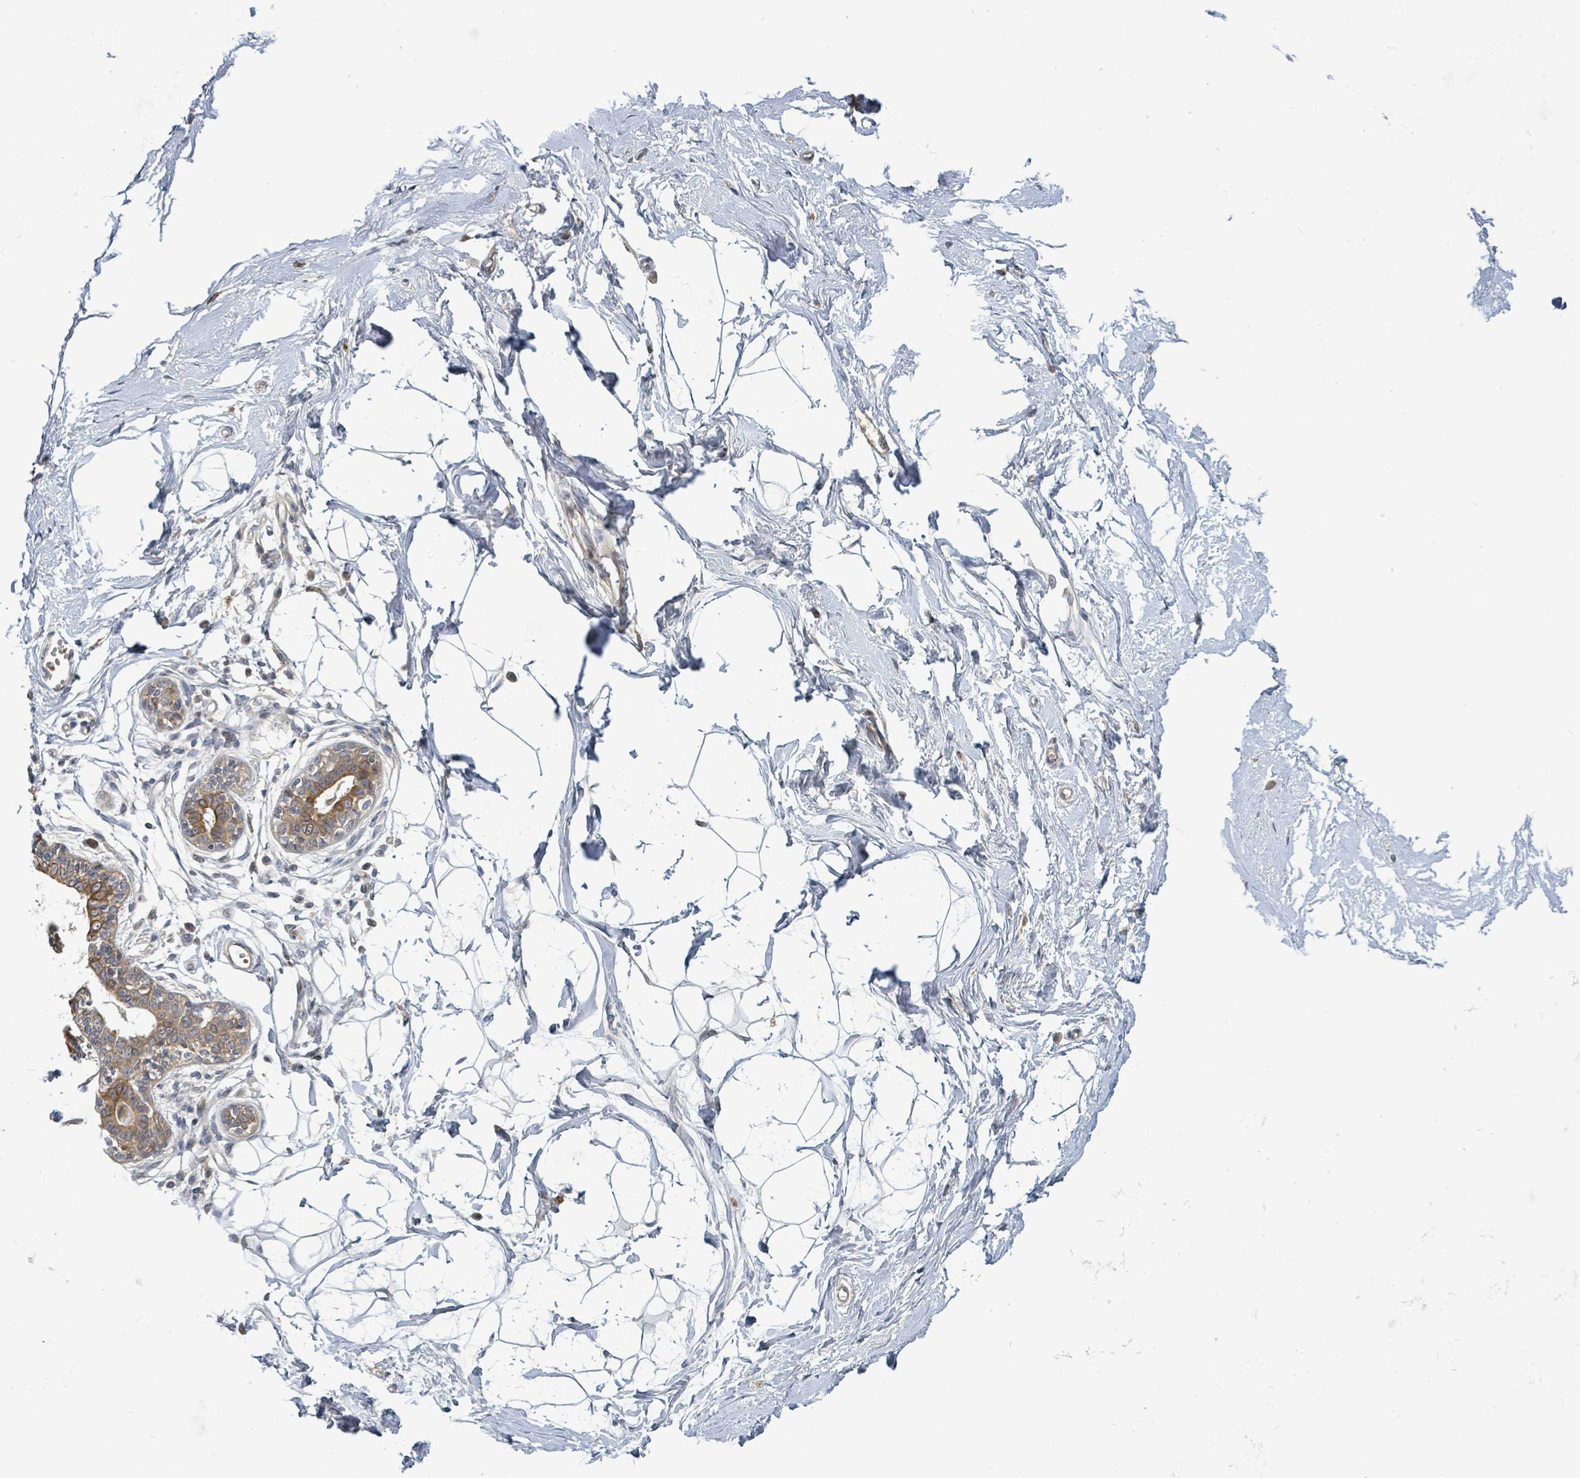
{"staining": {"intensity": "weak", "quantity": "<25%", "location": "cytoplasmic/membranous"}, "tissue": "breast", "cell_type": "Adipocytes", "image_type": "normal", "snomed": [{"axis": "morphology", "description": "Normal tissue, NOS"}, {"axis": "topography", "description": "Breast"}], "caption": "An immunohistochemistry (IHC) image of unremarkable breast is shown. There is no staining in adipocytes of breast.", "gene": "ITGA11", "patient": {"sex": "female", "age": 45}}